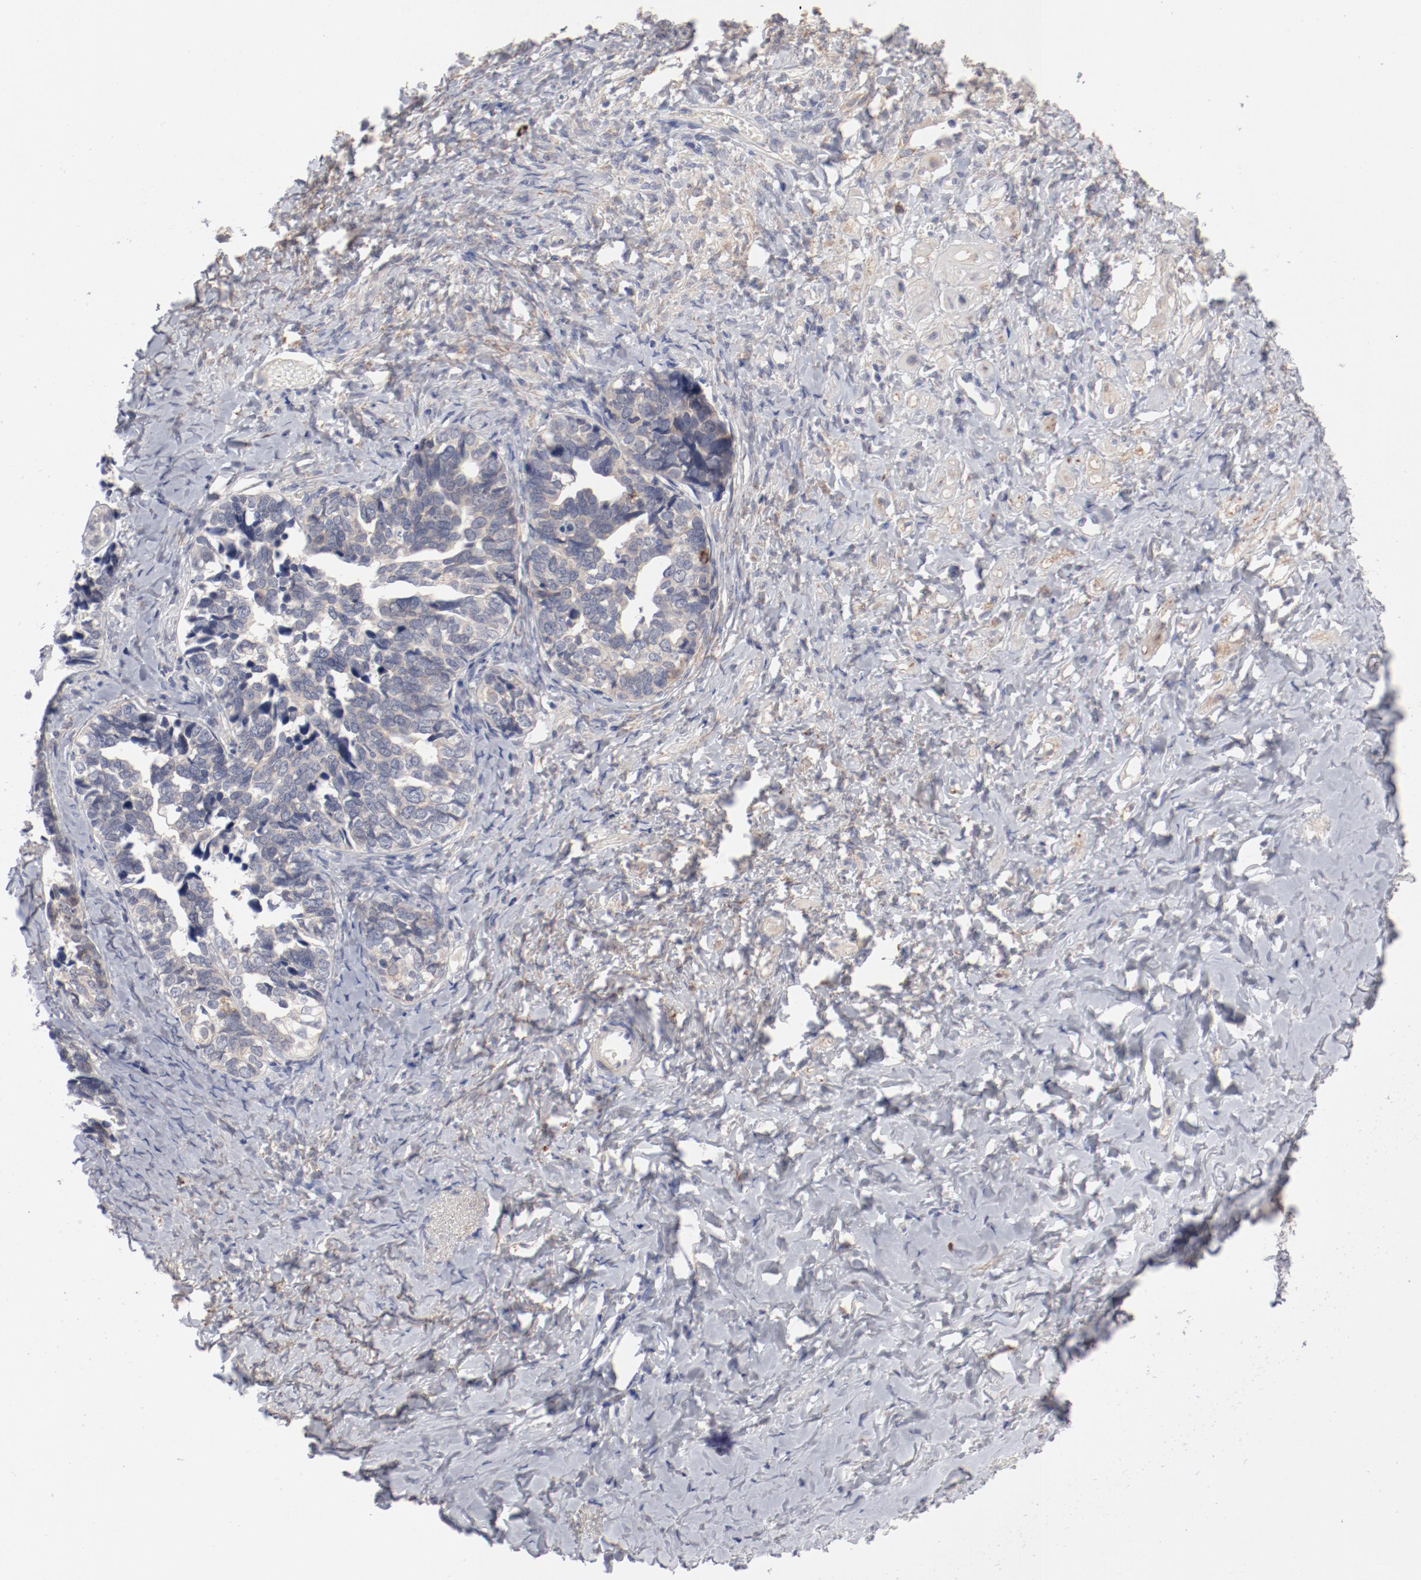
{"staining": {"intensity": "weak", "quantity": "25%-75%", "location": "cytoplasmic/membranous"}, "tissue": "ovarian cancer", "cell_type": "Tumor cells", "image_type": "cancer", "snomed": [{"axis": "morphology", "description": "Cystadenocarcinoma, serous, NOS"}, {"axis": "topography", "description": "Ovary"}], "caption": "Weak cytoplasmic/membranous positivity for a protein is present in about 25%-75% of tumor cells of ovarian cancer (serous cystadenocarcinoma) using immunohistochemistry.", "gene": "SH3BGR", "patient": {"sex": "female", "age": 77}}